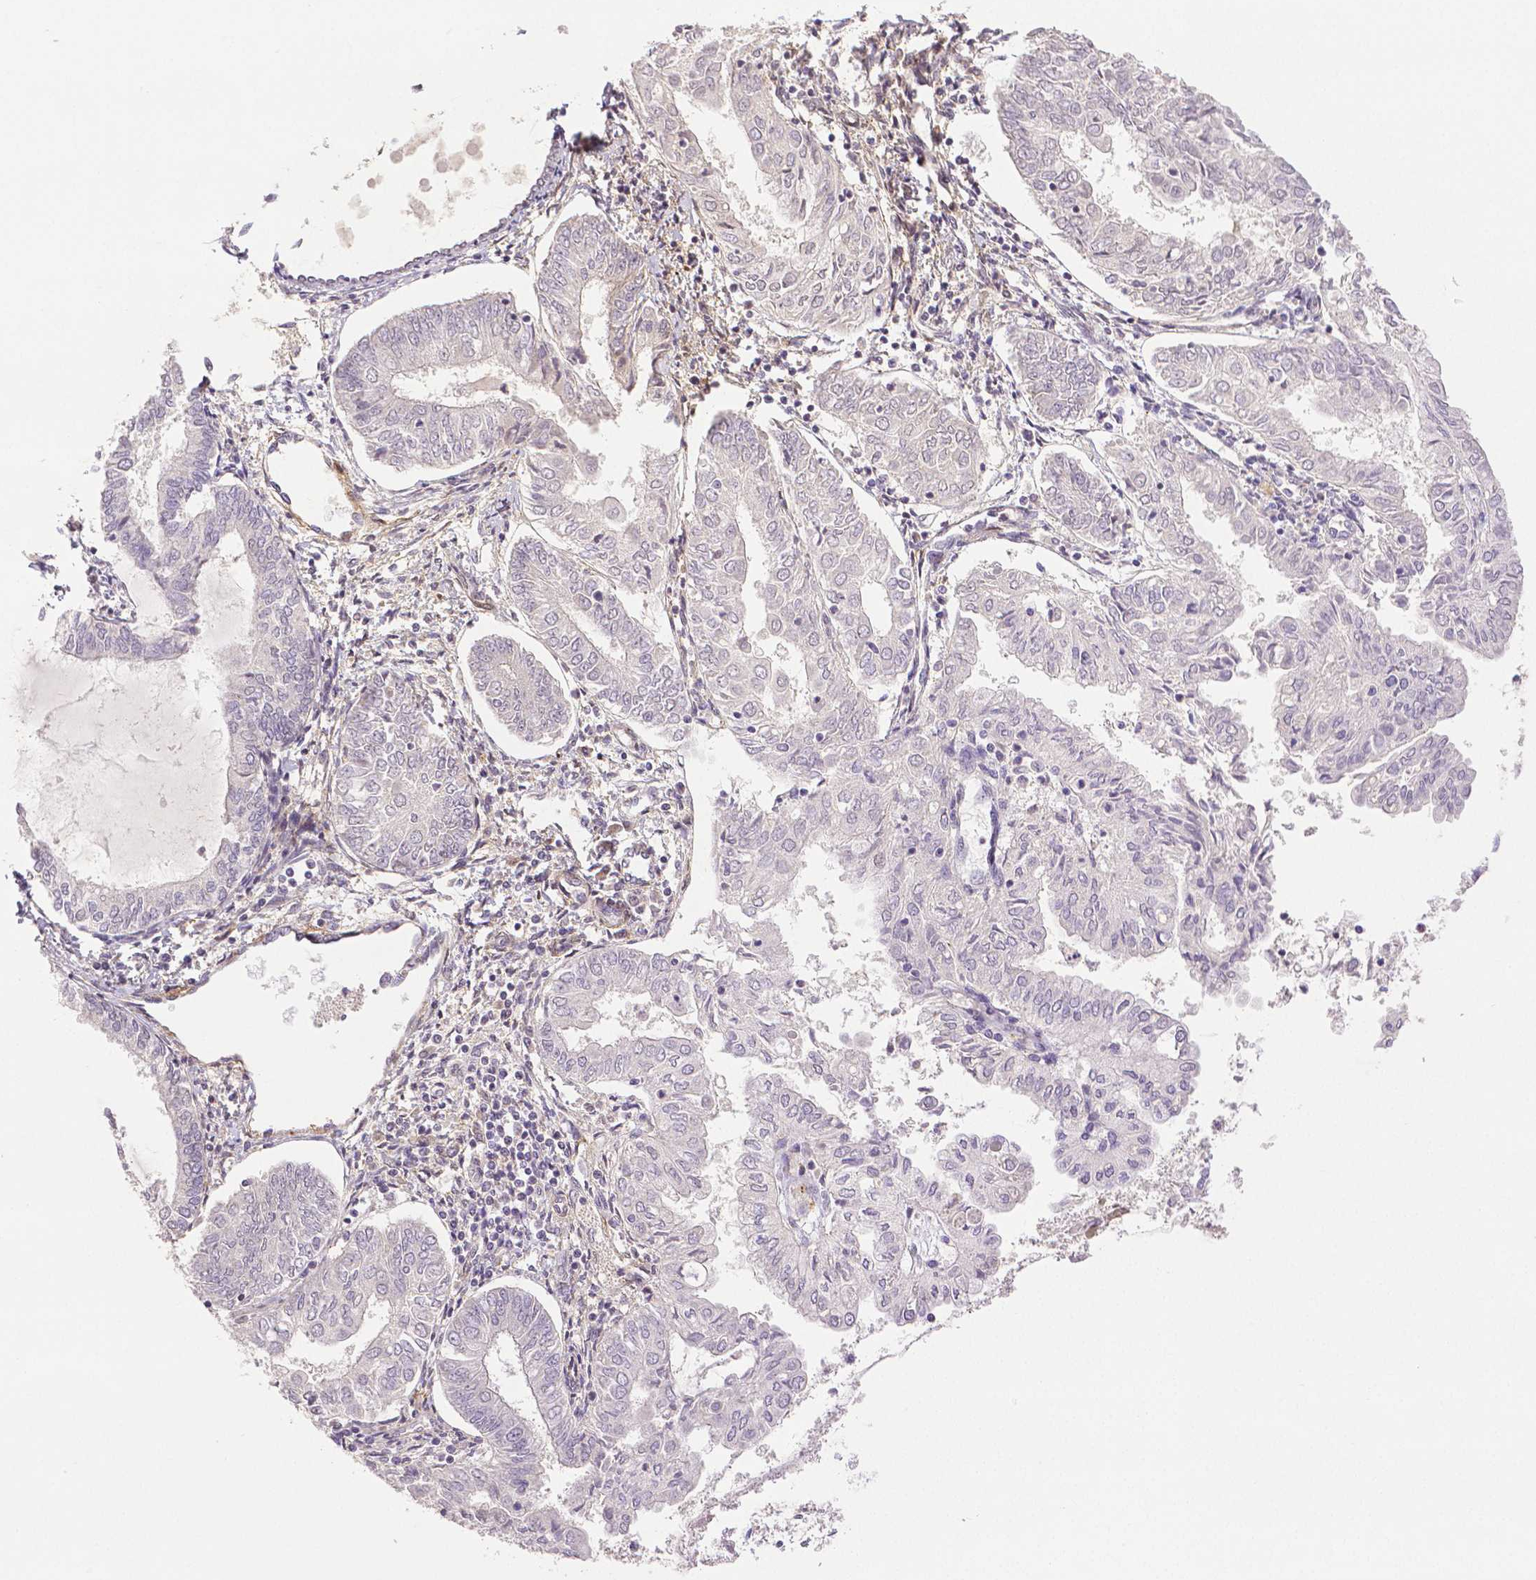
{"staining": {"intensity": "negative", "quantity": "none", "location": "none"}, "tissue": "endometrial cancer", "cell_type": "Tumor cells", "image_type": "cancer", "snomed": [{"axis": "morphology", "description": "Adenocarcinoma, NOS"}, {"axis": "topography", "description": "Endometrium"}], "caption": "The photomicrograph displays no significant staining in tumor cells of endometrial adenocarcinoma.", "gene": "THY1", "patient": {"sex": "female", "age": 68}}